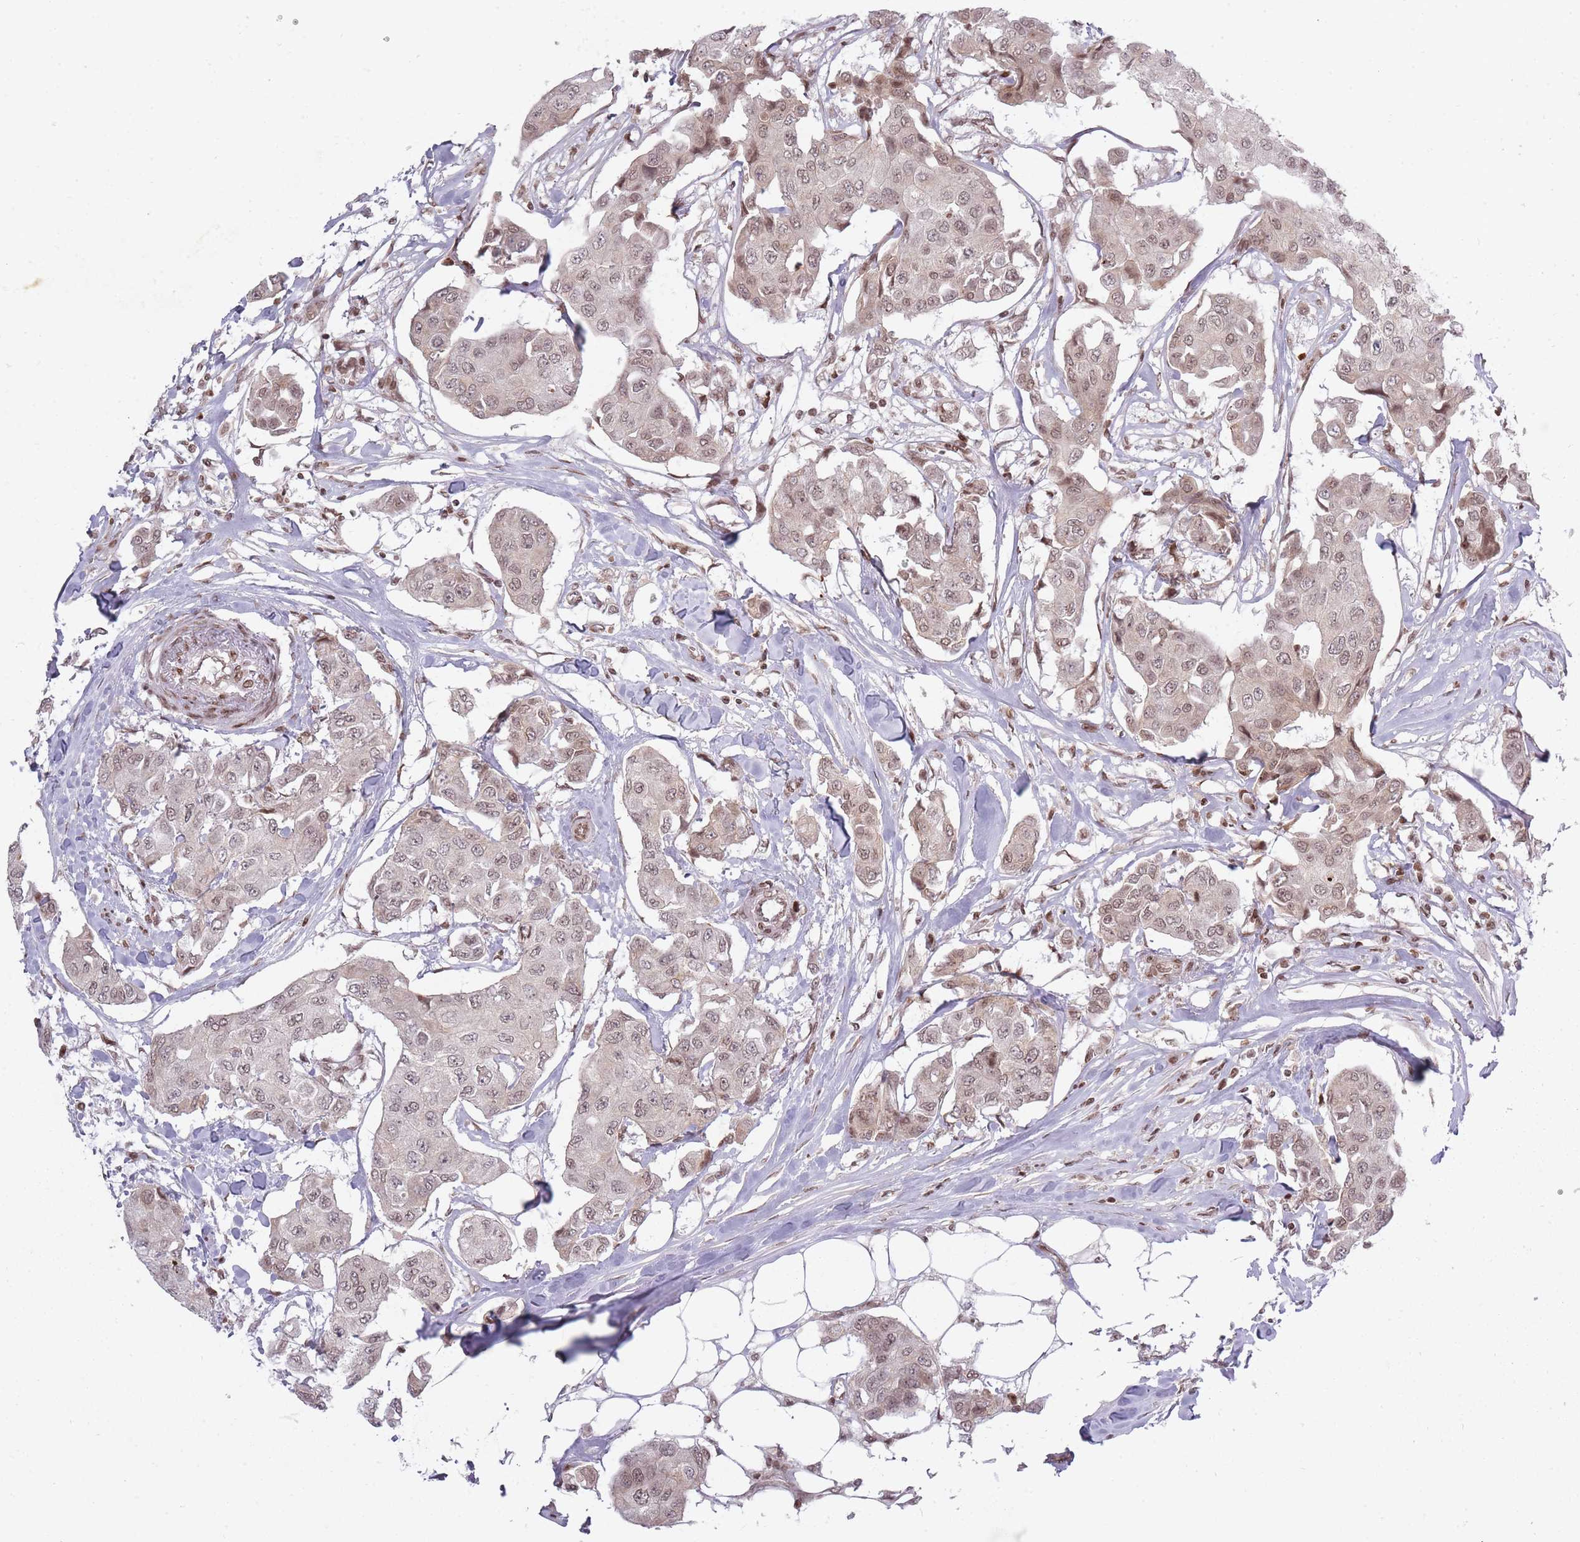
{"staining": {"intensity": "weak", "quantity": ">75%", "location": "cytoplasmic/membranous,nuclear"}, "tissue": "breast cancer", "cell_type": "Tumor cells", "image_type": "cancer", "snomed": [{"axis": "morphology", "description": "Duct carcinoma"}, {"axis": "topography", "description": "Breast"}, {"axis": "topography", "description": "Lymph node"}], "caption": "High-power microscopy captured an immunohistochemistry photomicrograph of breast intraductal carcinoma, revealing weak cytoplasmic/membranous and nuclear staining in approximately >75% of tumor cells.", "gene": "TMC6", "patient": {"sex": "female", "age": 80}}